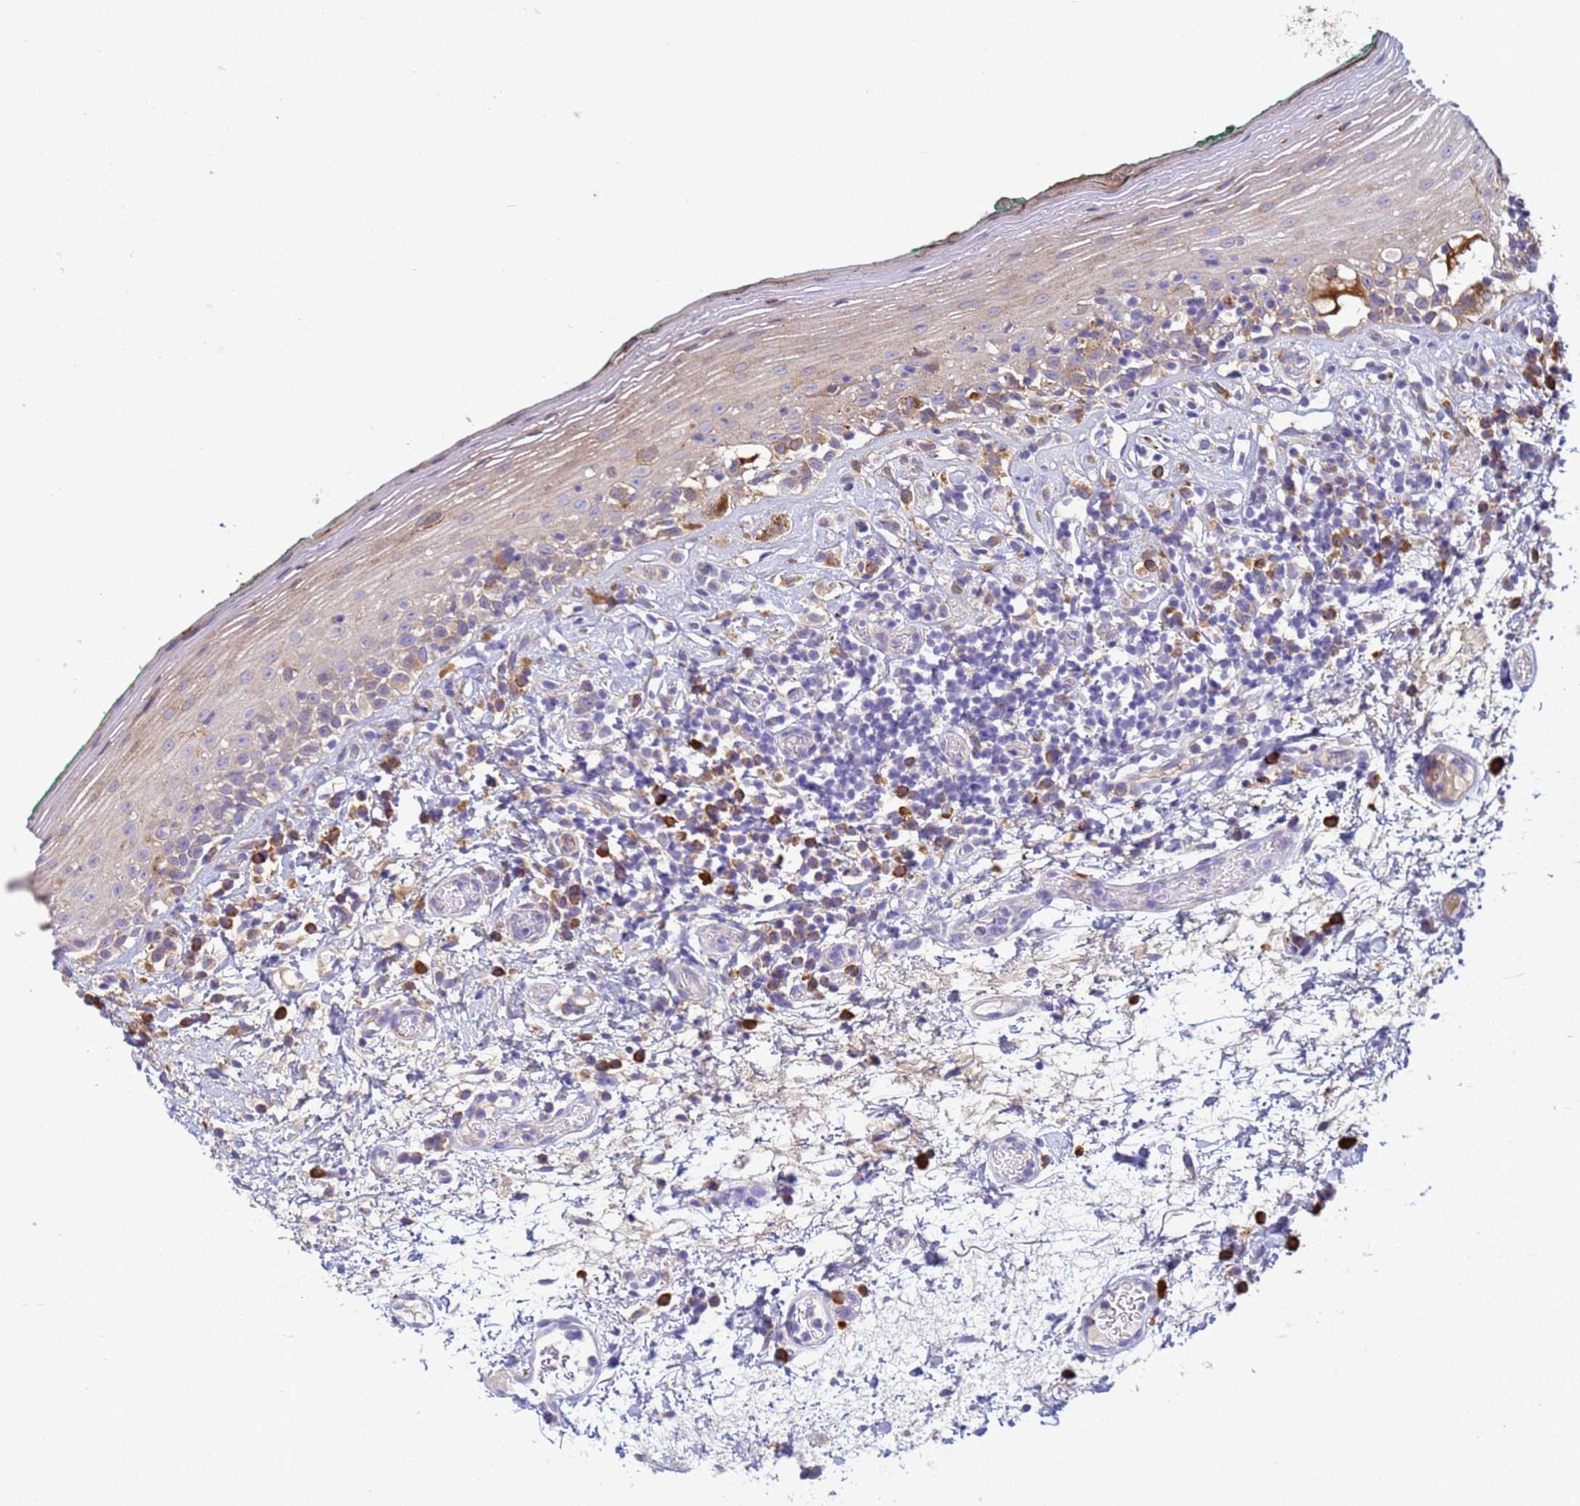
{"staining": {"intensity": "weak", "quantity": "25%-75%", "location": "cytoplasmic/membranous"}, "tissue": "oral mucosa", "cell_type": "Squamous epithelial cells", "image_type": "normal", "snomed": [{"axis": "morphology", "description": "Normal tissue, NOS"}, {"axis": "topography", "description": "Oral tissue"}], "caption": "Squamous epithelial cells reveal low levels of weak cytoplasmic/membranous positivity in approximately 25%-75% of cells in unremarkable human oral mucosa. (DAB (3,3'-diaminobenzidine) = brown stain, brightfield microscopy at high magnification).", "gene": "THAP5", "patient": {"sex": "female", "age": 83}}